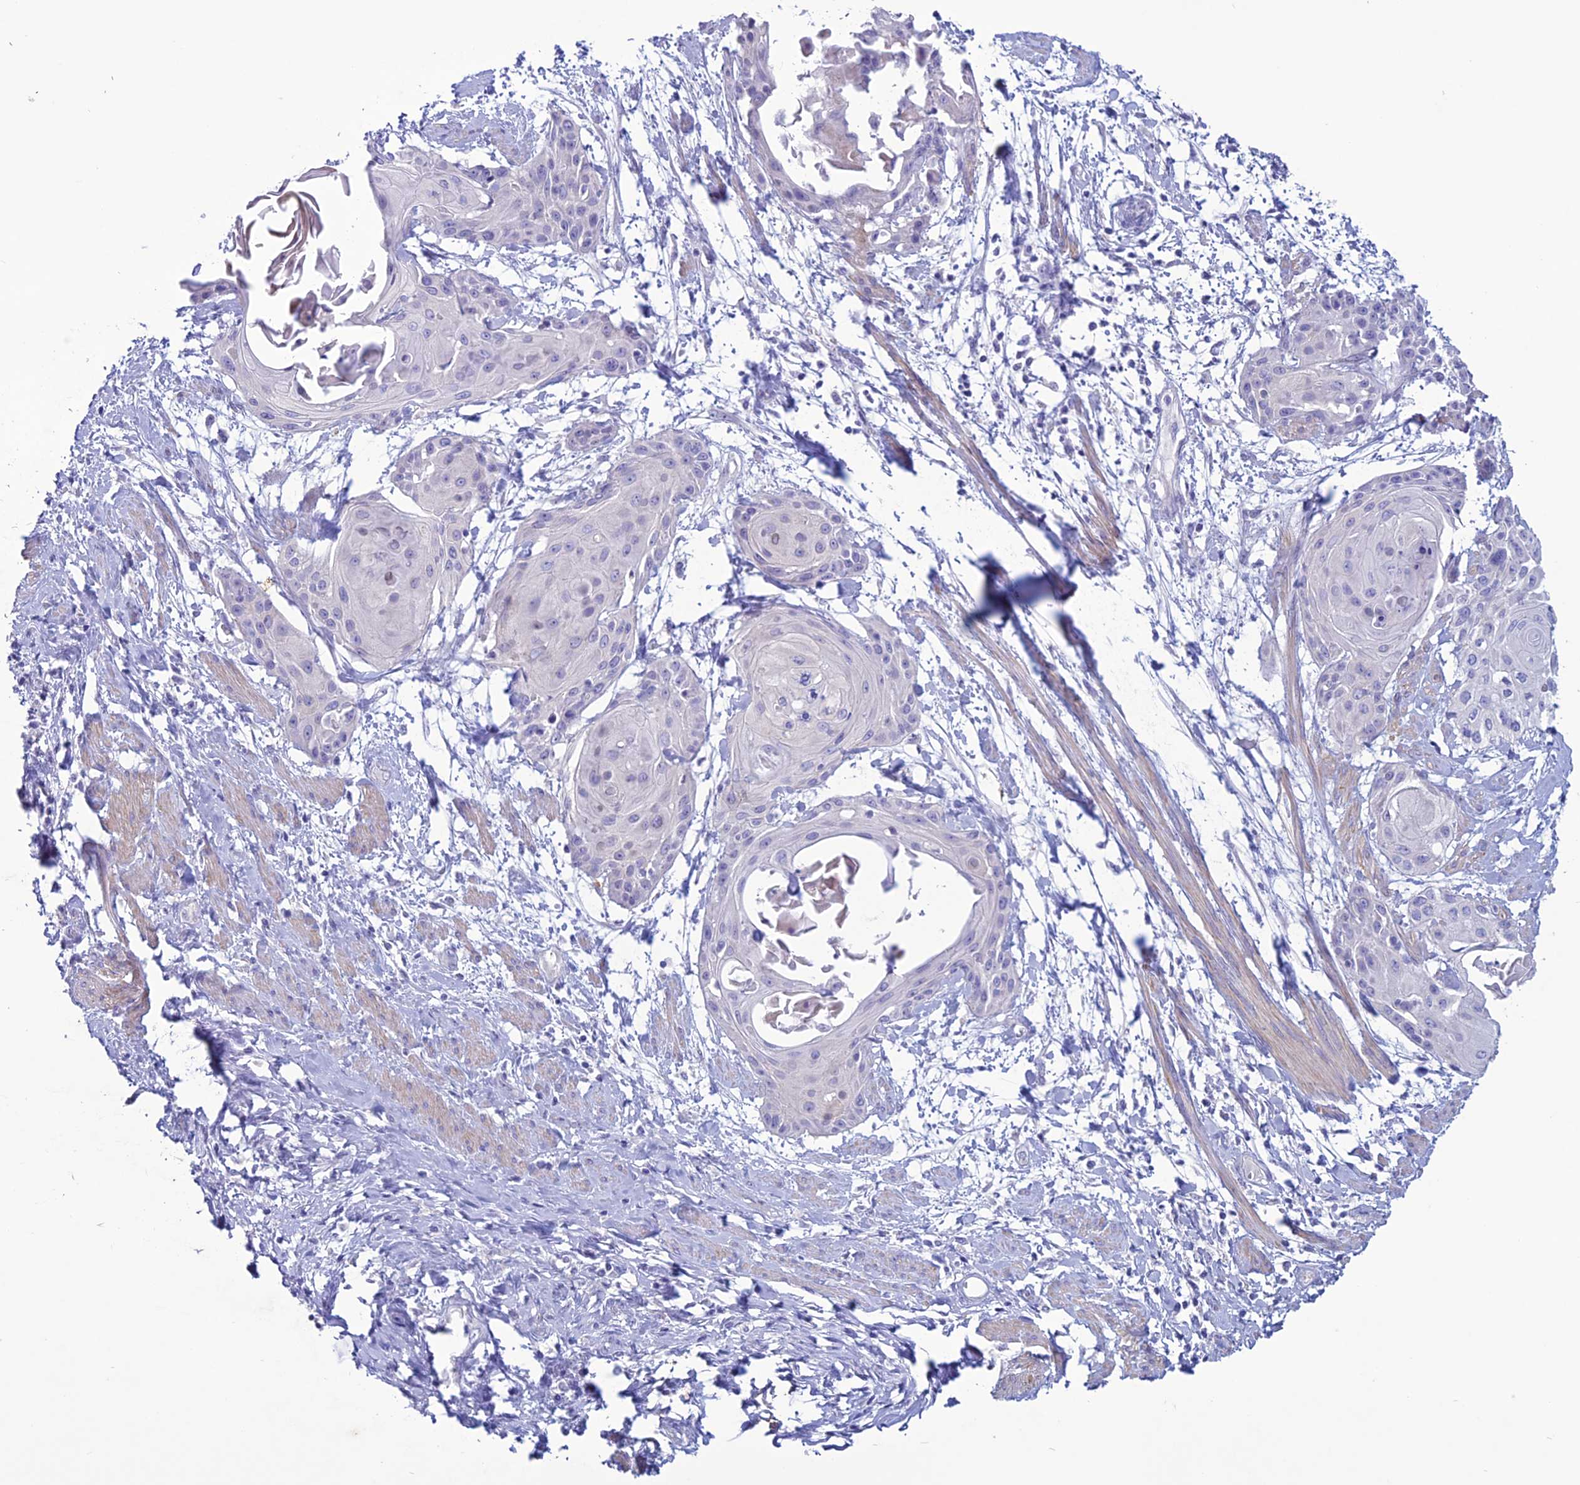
{"staining": {"intensity": "negative", "quantity": "none", "location": "none"}, "tissue": "cervical cancer", "cell_type": "Tumor cells", "image_type": "cancer", "snomed": [{"axis": "morphology", "description": "Squamous cell carcinoma, NOS"}, {"axis": "topography", "description": "Cervix"}], "caption": "Protein analysis of cervical squamous cell carcinoma reveals no significant expression in tumor cells.", "gene": "CLEC2L", "patient": {"sex": "female", "age": 57}}